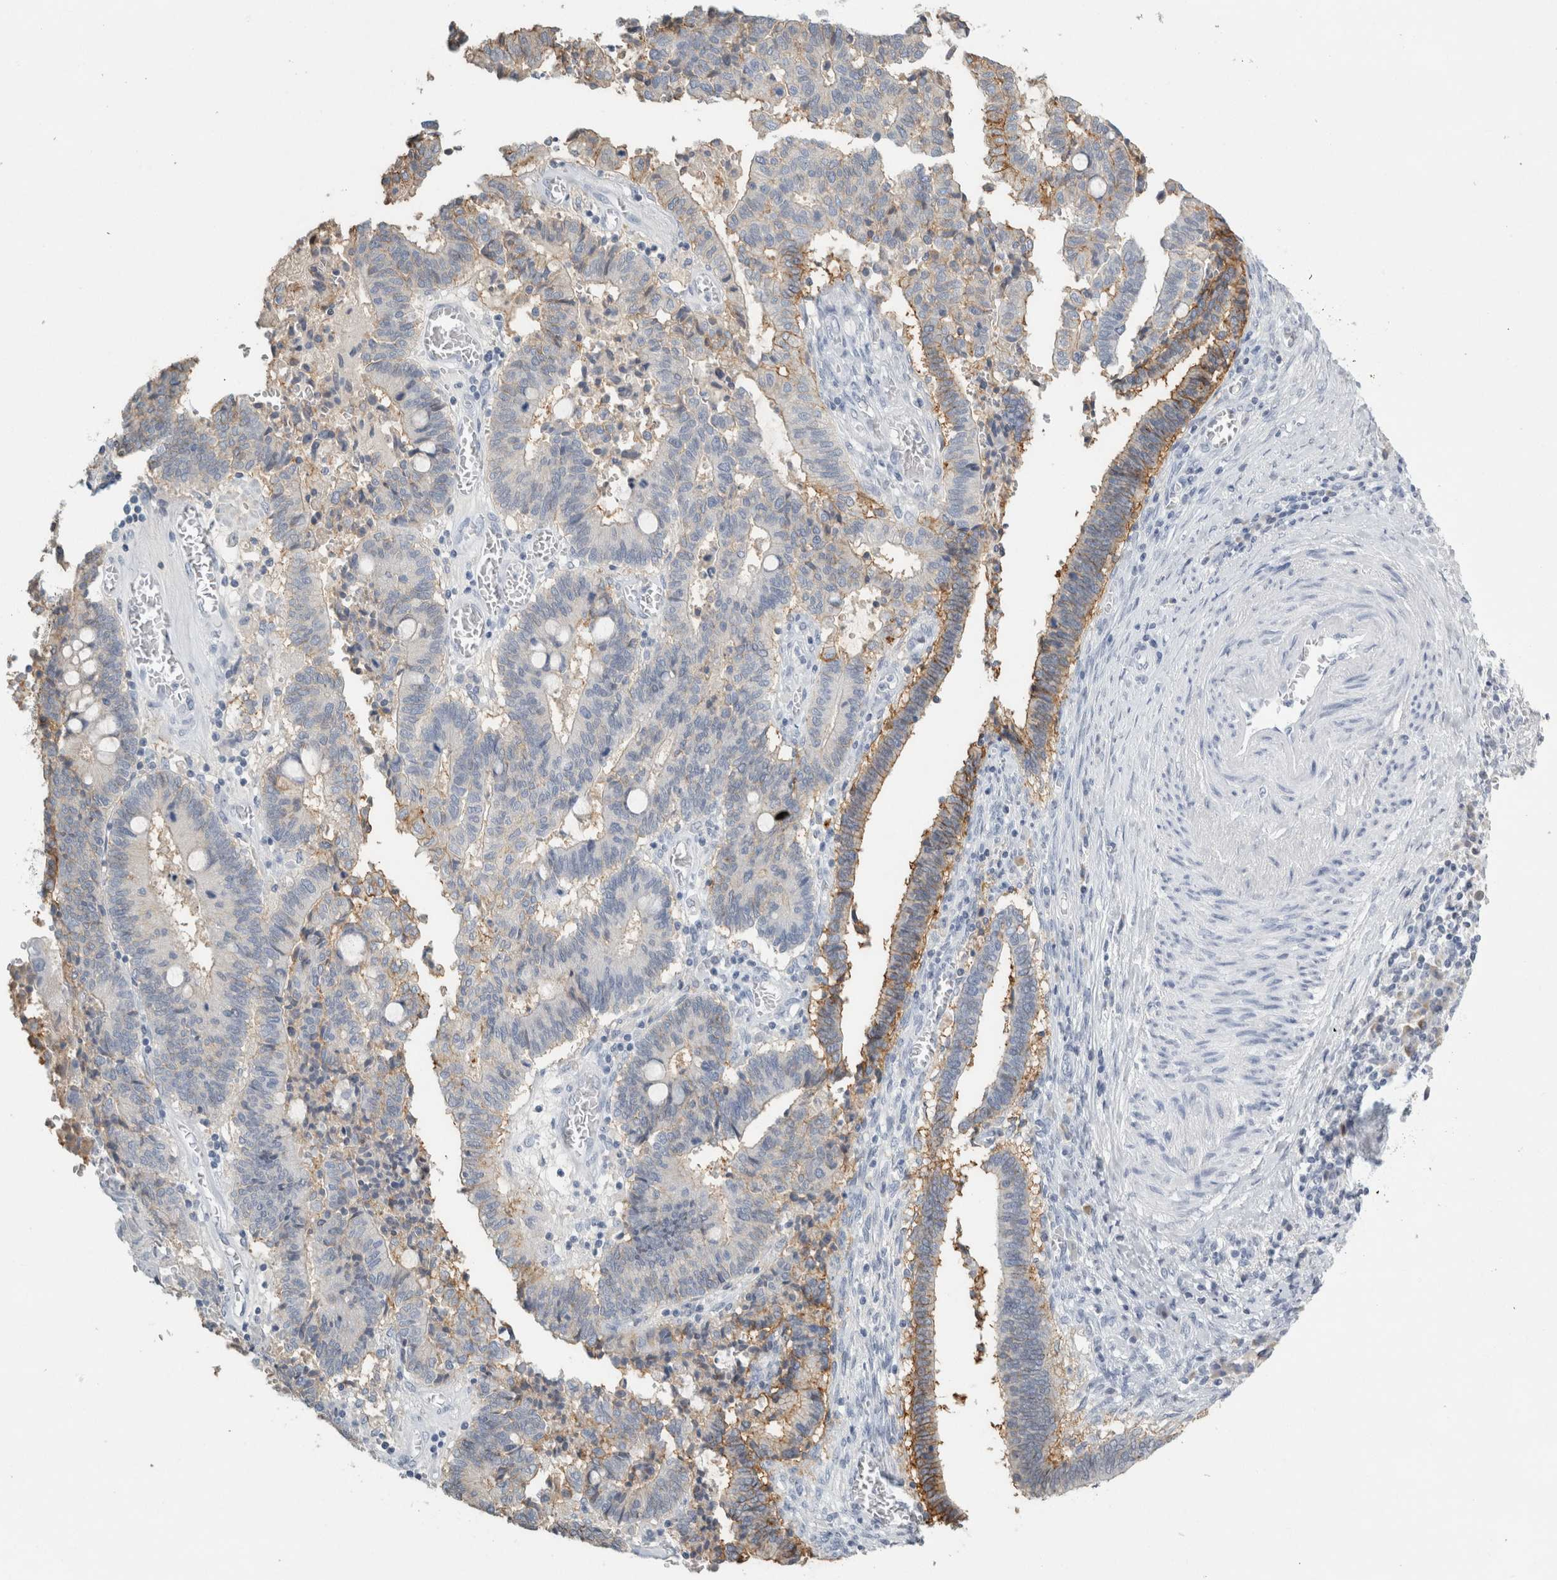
{"staining": {"intensity": "moderate", "quantity": "25%-75%", "location": "cytoplasmic/membranous"}, "tissue": "cervical cancer", "cell_type": "Tumor cells", "image_type": "cancer", "snomed": [{"axis": "morphology", "description": "Adenocarcinoma, NOS"}, {"axis": "topography", "description": "Cervix"}], "caption": "Brown immunohistochemical staining in cervical cancer exhibits moderate cytoplasmic/membranous staining in approximately 25%-75% of tumor cells.", "gene": "TSPAN8", "patient": {"sex": "female", "age": 44}}